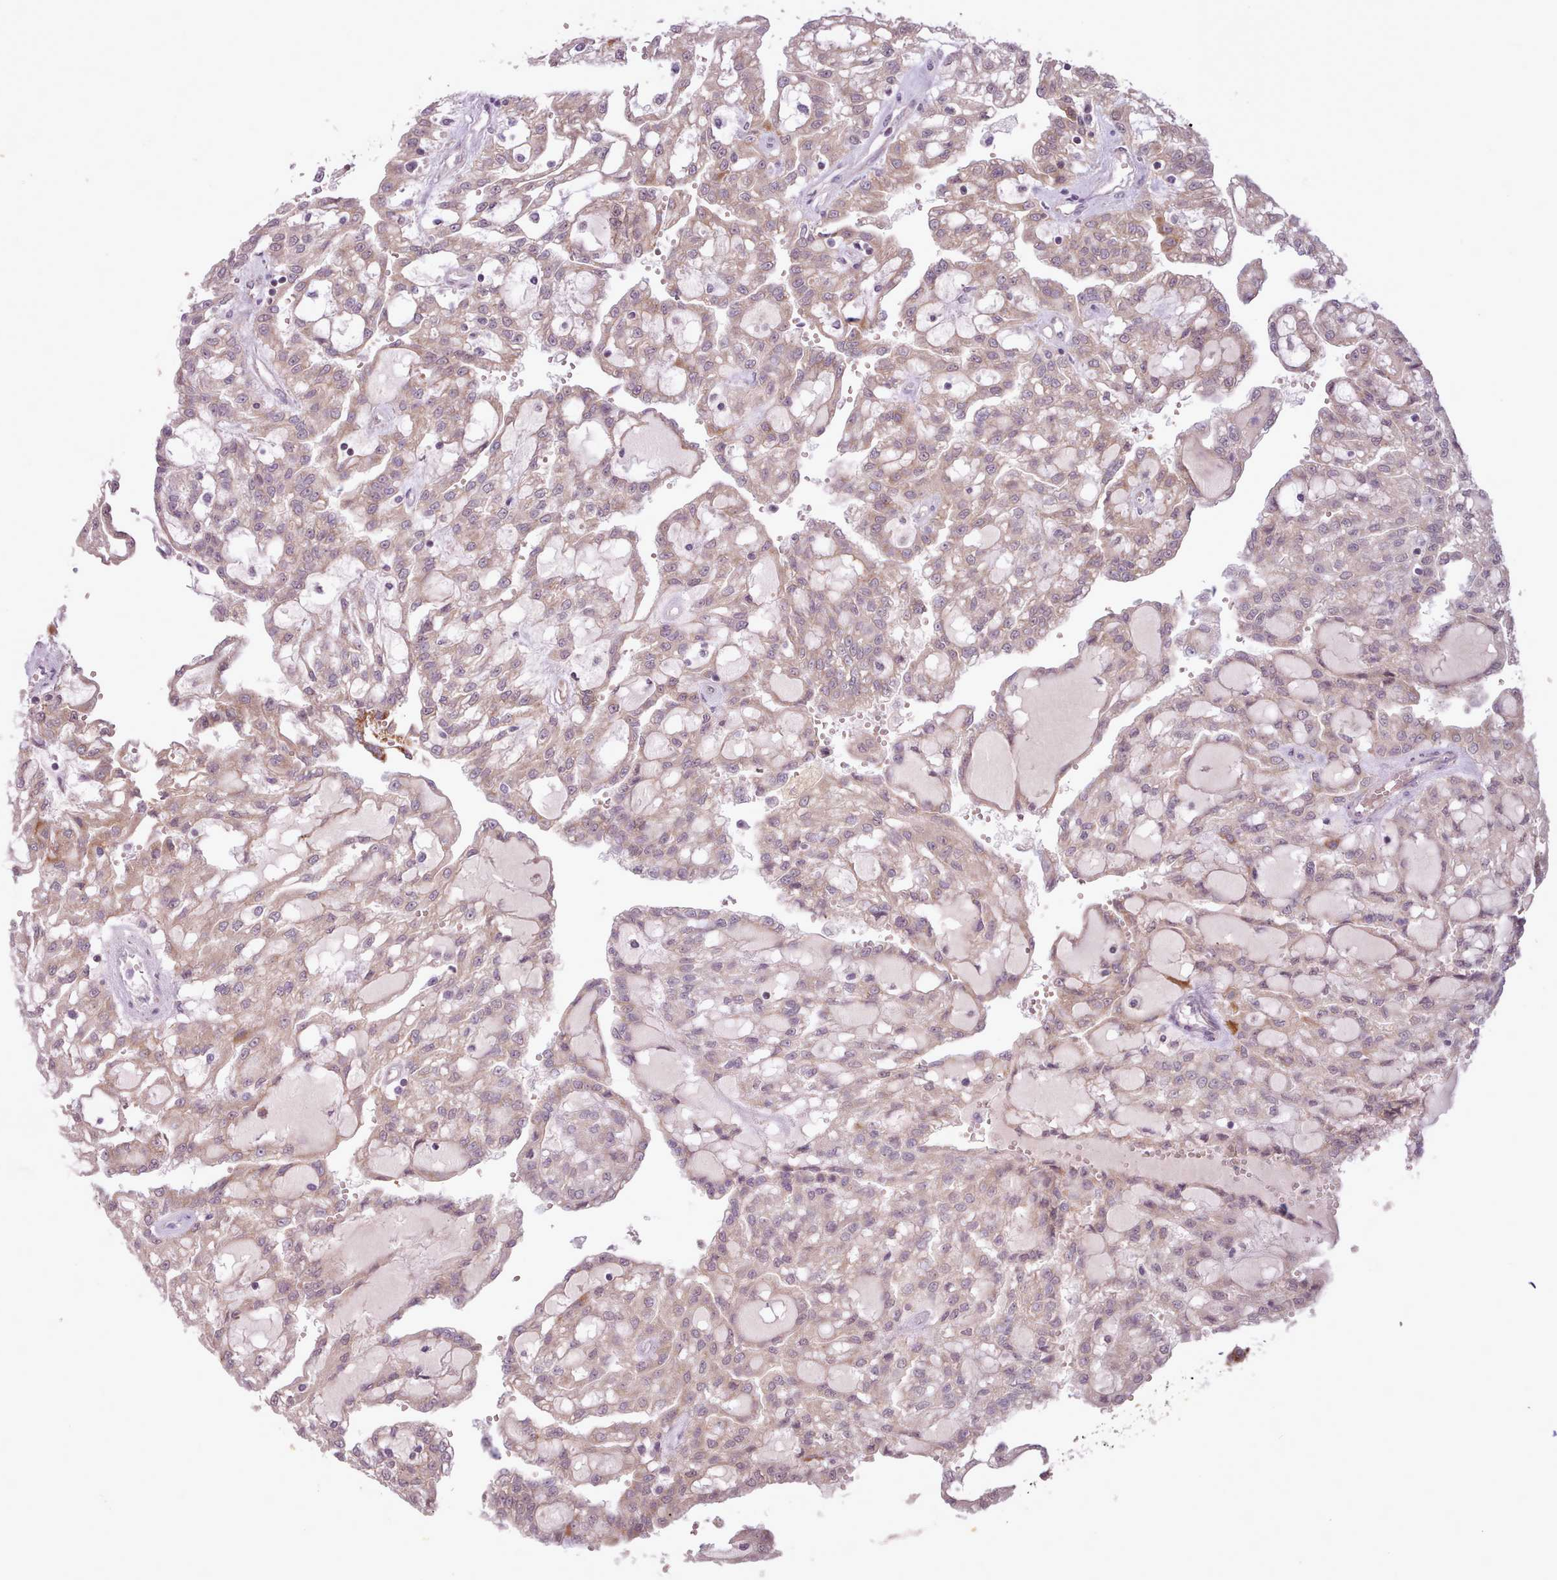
{"staining": {"intensity": "weak", "quantity": "25%-75%", "location": "cytoplasmic/membranous"}, "tissue": "renal cancer", "cell_type": "Tumor cells", "image_type": "cancer", "snomed": [{"axis": "morphology", "description": "Adenocarcinoma, NOS"}, {"axis": "topography", "description": "Kidney"}], "caption": "This micrograph demonstrates immunohistochemistry staining of renal cancer, with low weak cytoplasmic/membranous positivity in approximately 25%-75% of tumor cells.", "gene": "LIN7C", "patient": {"sex": "male", "age": 63}}